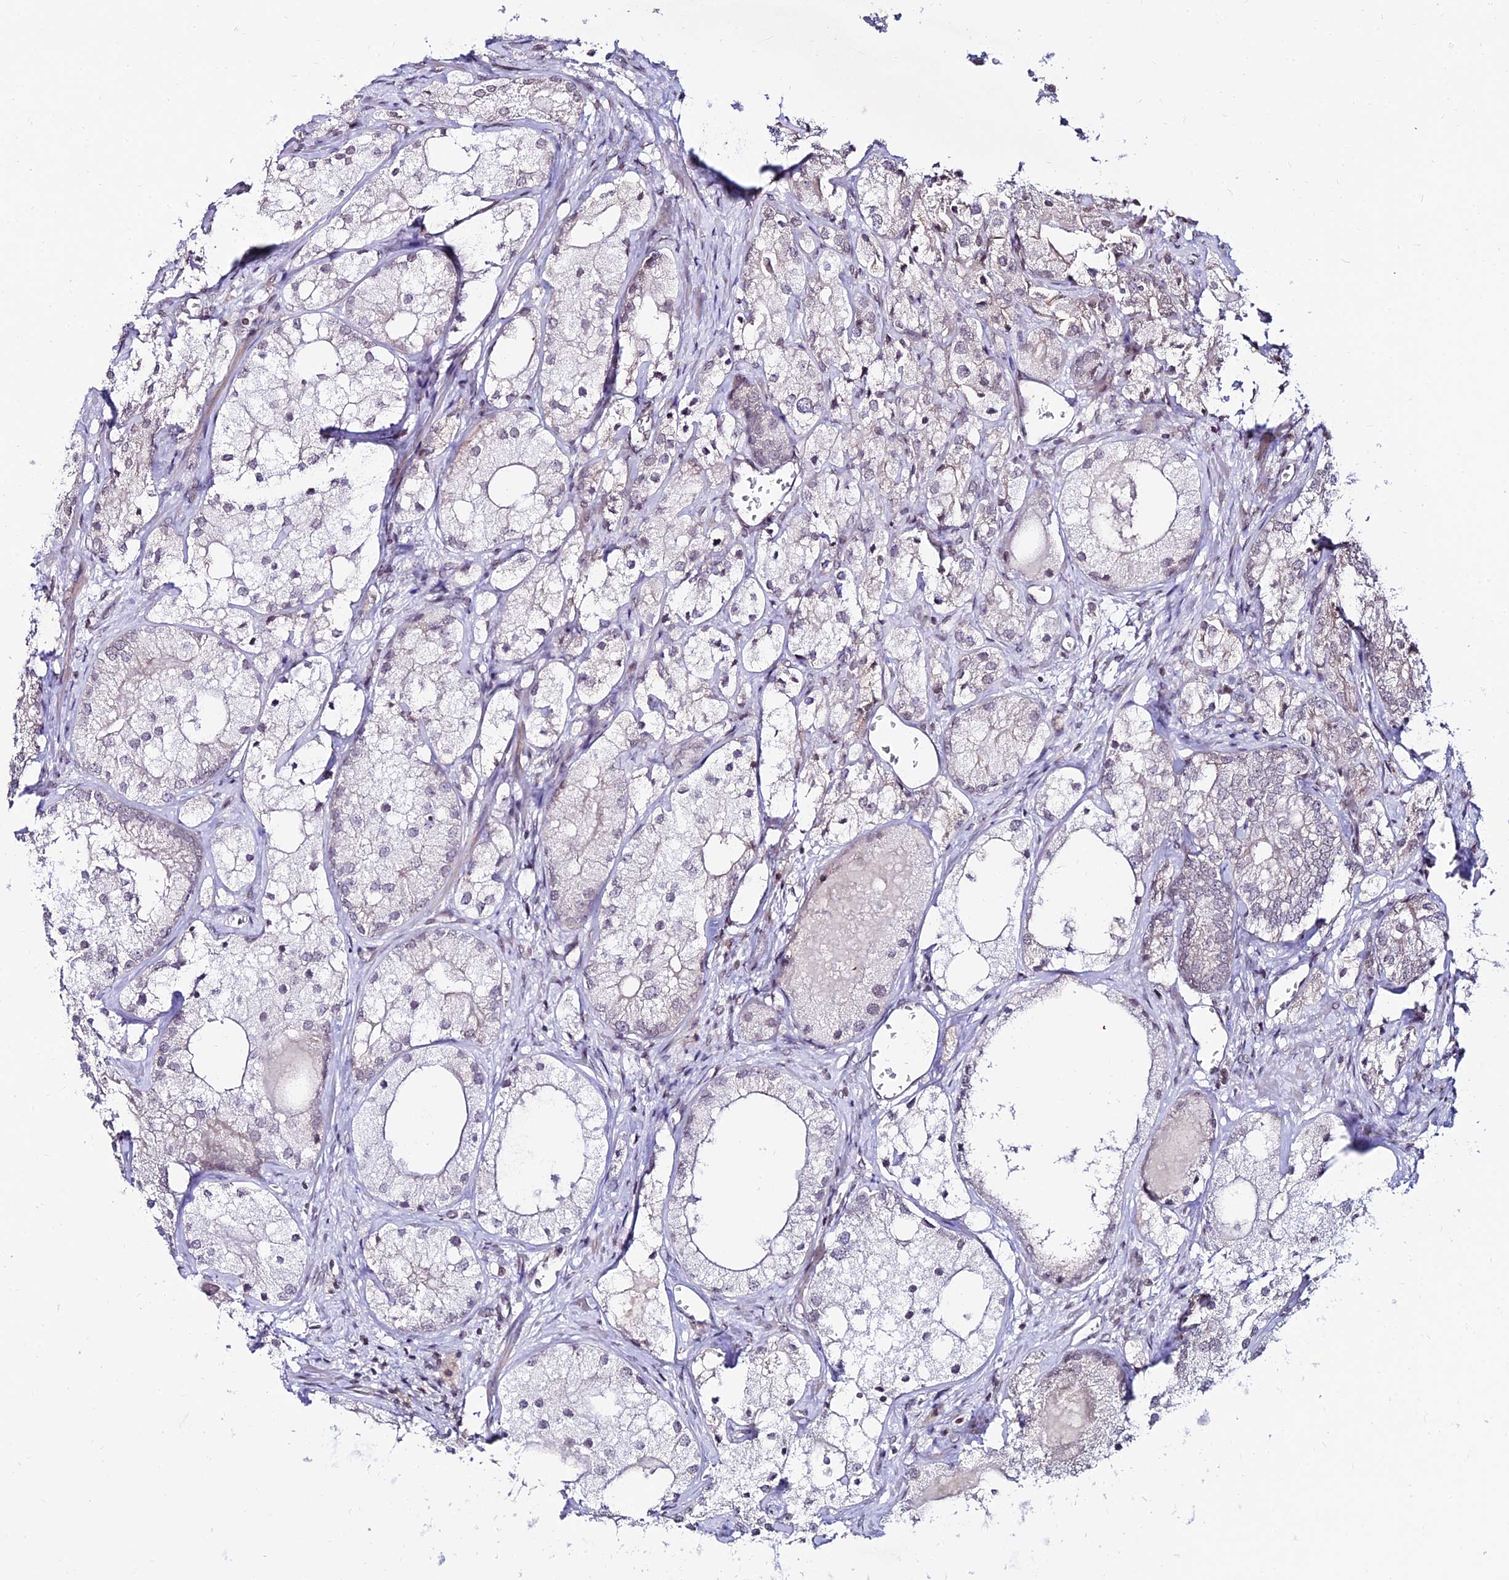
{"staining": {"intensity": "negative", "quantity": "none", "location": "none"}, "tissue": "prostate cancer", "cell_type": "Tumor cells", "image_type": "cancer", "snomed": [{"axis": "morphology", "description": "Adenocarcinoma, Low grade"}, {"axis": "topography", "description": "Prostate"}], "caption": "Immunohistochemistry (IHC) micrograph of prostate low-grade adenocarcinoma stained for a protein (brown), which displays no expression in tumor cells. (IHC, brightfield microscopy, high magnification).", "gene": "CDNF", "patient": {"sex": "male", "age": 69}}